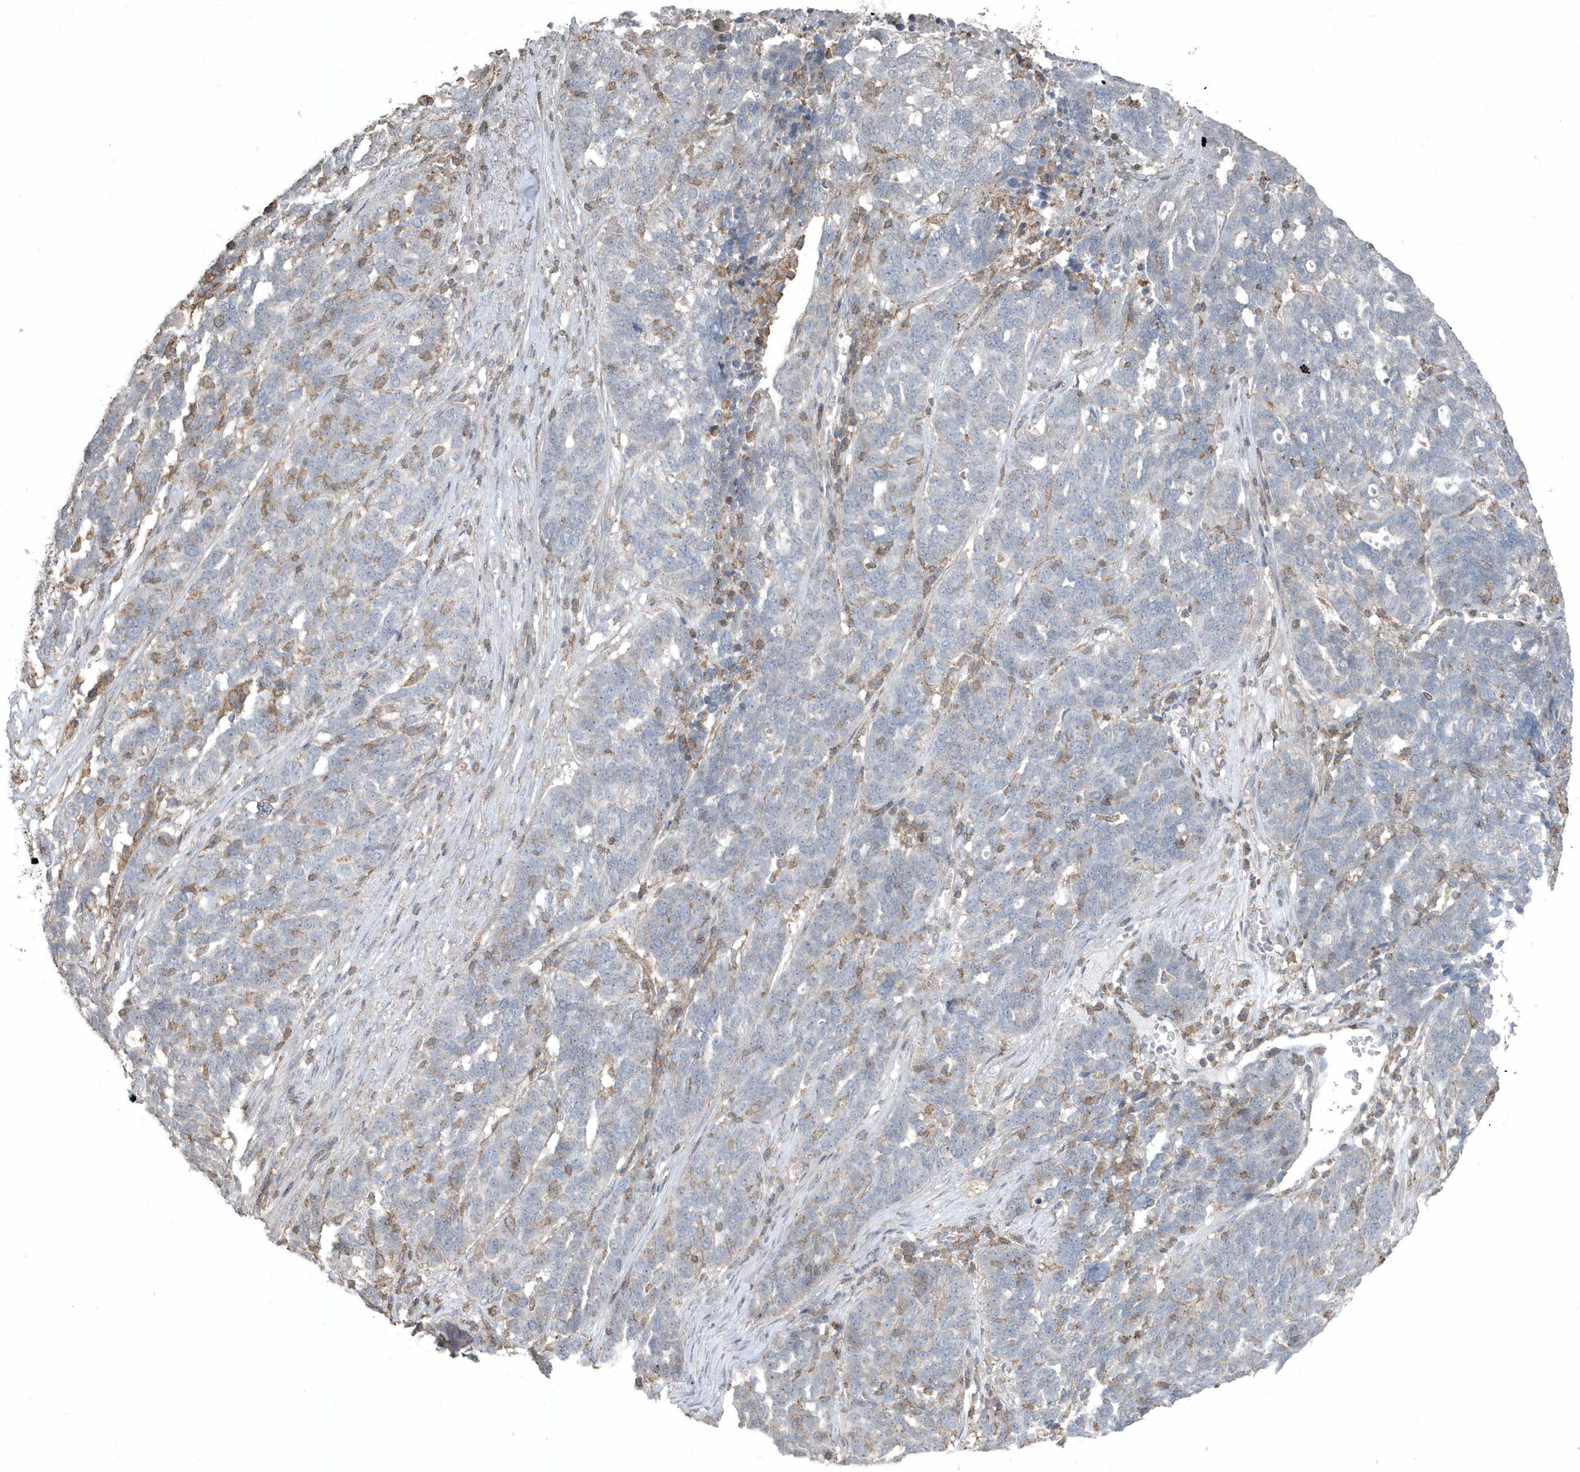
{"staining": {"intensity": "negative", "quantity": "none", "location": "none"}, "tissue": "ovarian cancer", "cell_type": "Tumor cells", "image_type": "cancer", "snomed": [{"axis": "morphology", "description": "Cystadenocarcinoma, serous, NOS"}, {"axis": "topography", "description": "Ovary"}], "caption": "The histopathology image displays no significant positivity in tumor cells of ovarian cancer (serous cystadenocarcinoma). (Immunohistochemistry (ihc), brightfield microscopy, high magnification).", "gene": "ACTC1", "patient": {"sex": "female", "age": 59}}